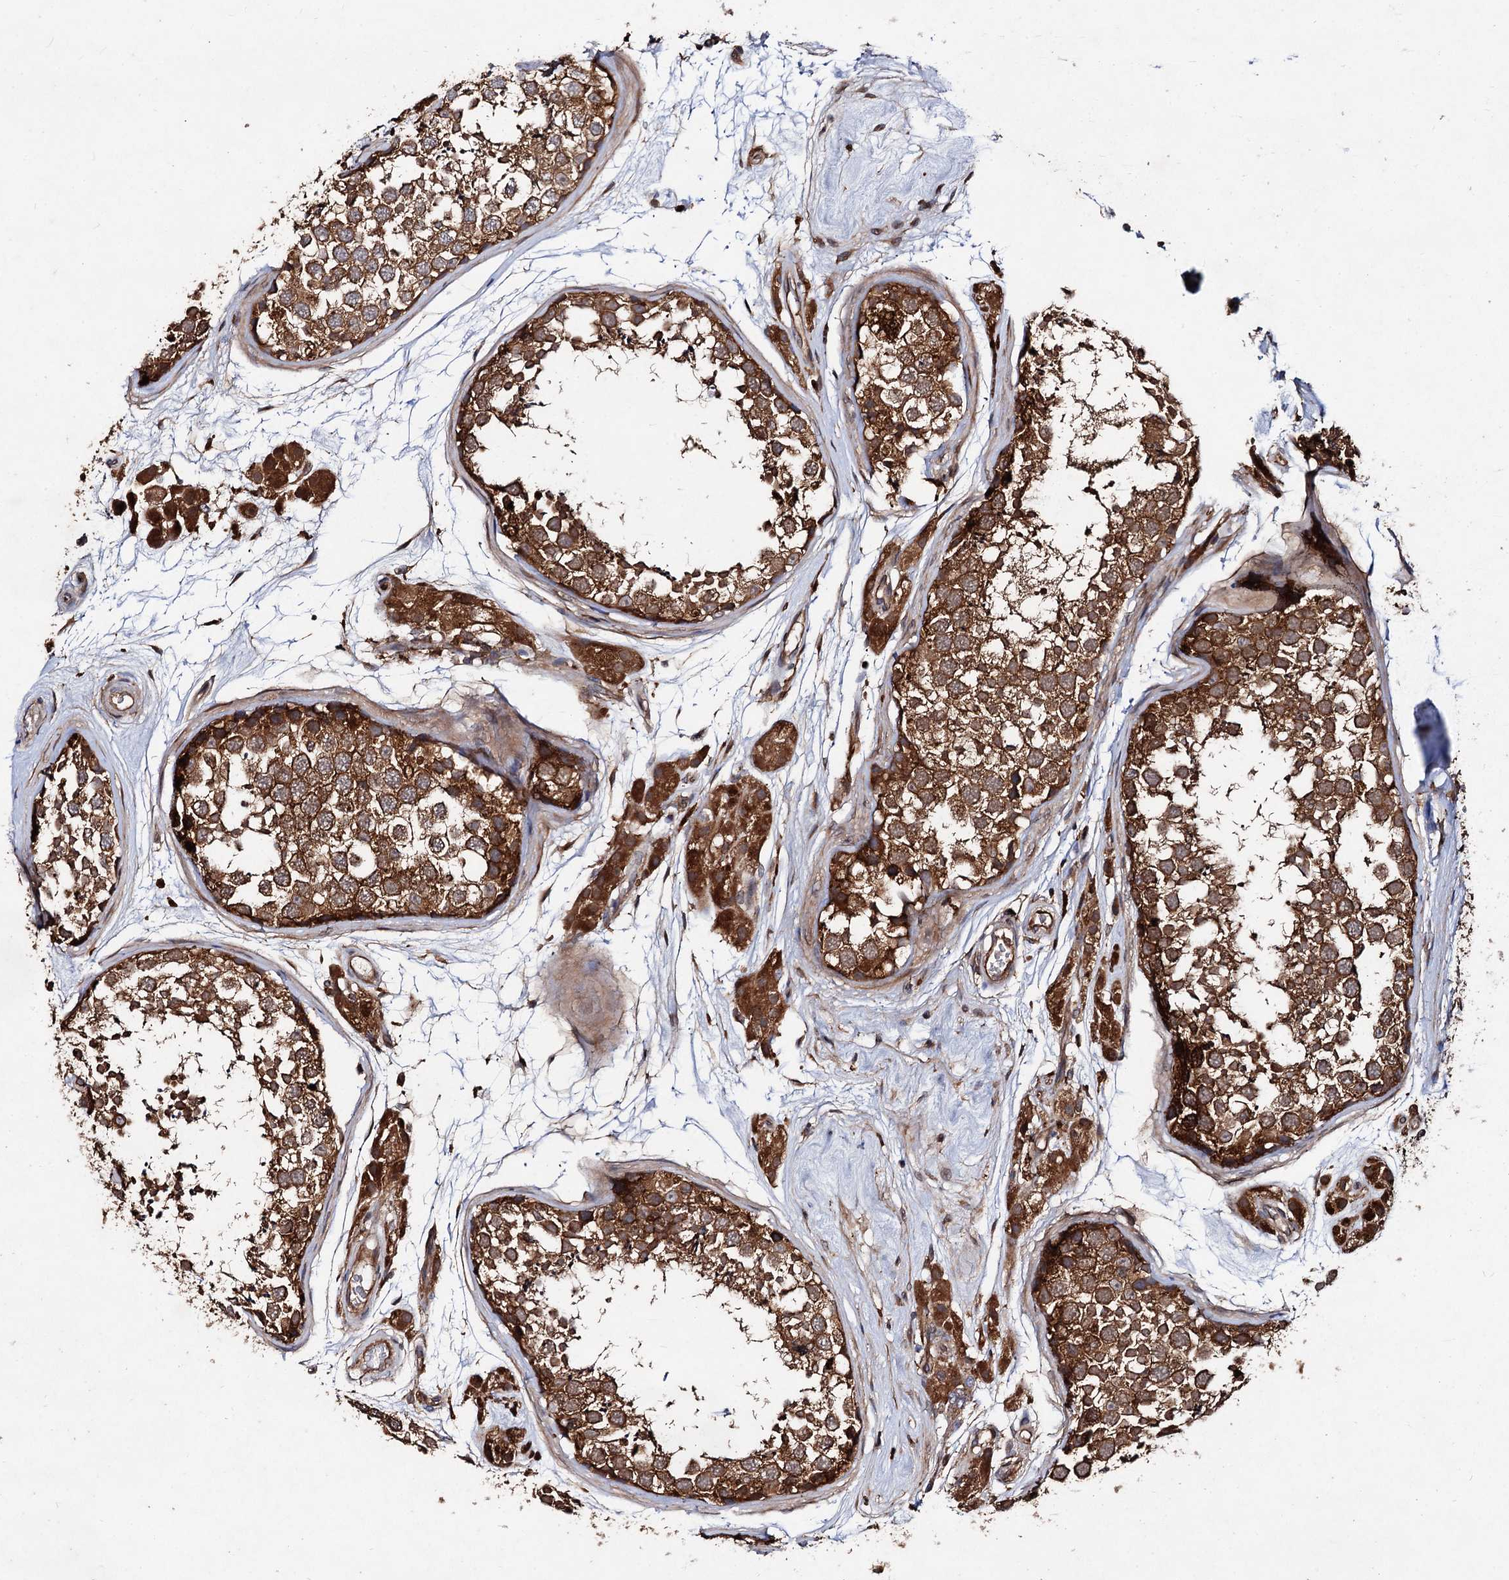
{"staining": {"intensity": "moderate", "quantity": ">75%", "location": "cytoplasmic/membranous"}, "tissue": "testis", "cell_type": "Cells in seminiferous ducts", "image_type": "normal", "snomed": [{"axis": "morphology", "description": "Normal tissue, NOS"}, {"axis": "topography", "description": "Testis"}], "caption": "A brown stain labels moderate cytoplasmic/membranous expression of a protein in cells in seminiferous ducts of unremarkable human testis.", "gene": "VPS29", "patient": {"sex": "male", "age": 56}}